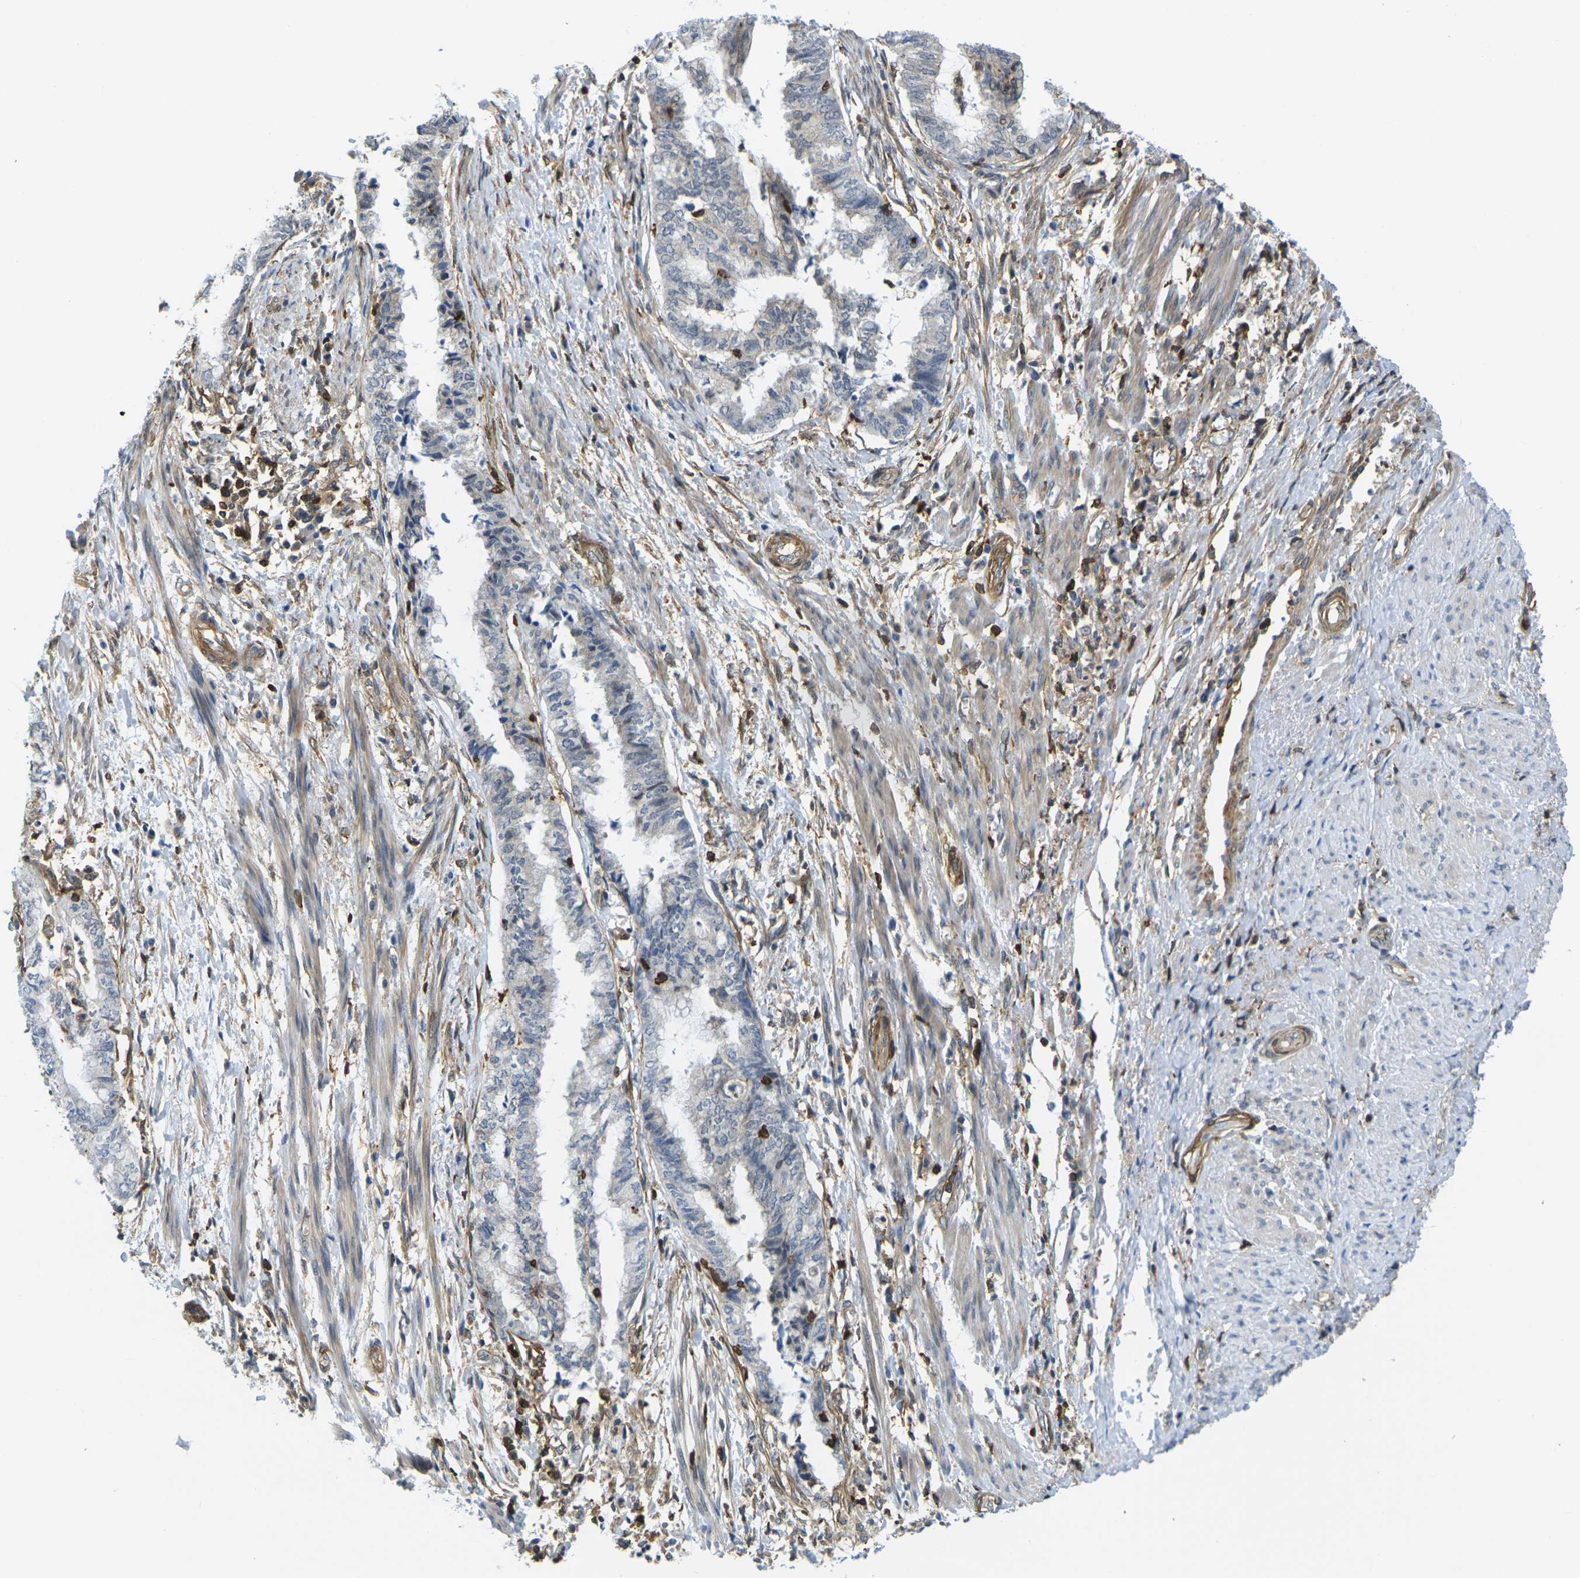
{"staining": {"intensity": "negative", "quantity": "none", "location": "none"}, "tissue": "endometrial cancer", "cell_type": "Tumor cells", "image_type": "cancer", "snomed": [{"axis": "morphology", "description": "Necrosis, NOS"}, {"axis": "morphology", "description": "Adenocarcinoma, NOS"}, {"axis": "topography", "description": "Endometrium"}], "caption": "This micrograph is of endometrial cancer stained with immunohistochemistry to label a protein in brown with the nuclei are counter-stained blue. There is no staining in tumor cells.", "gene": "LASP1", "patient": {"sex": "female", "age": 79}}